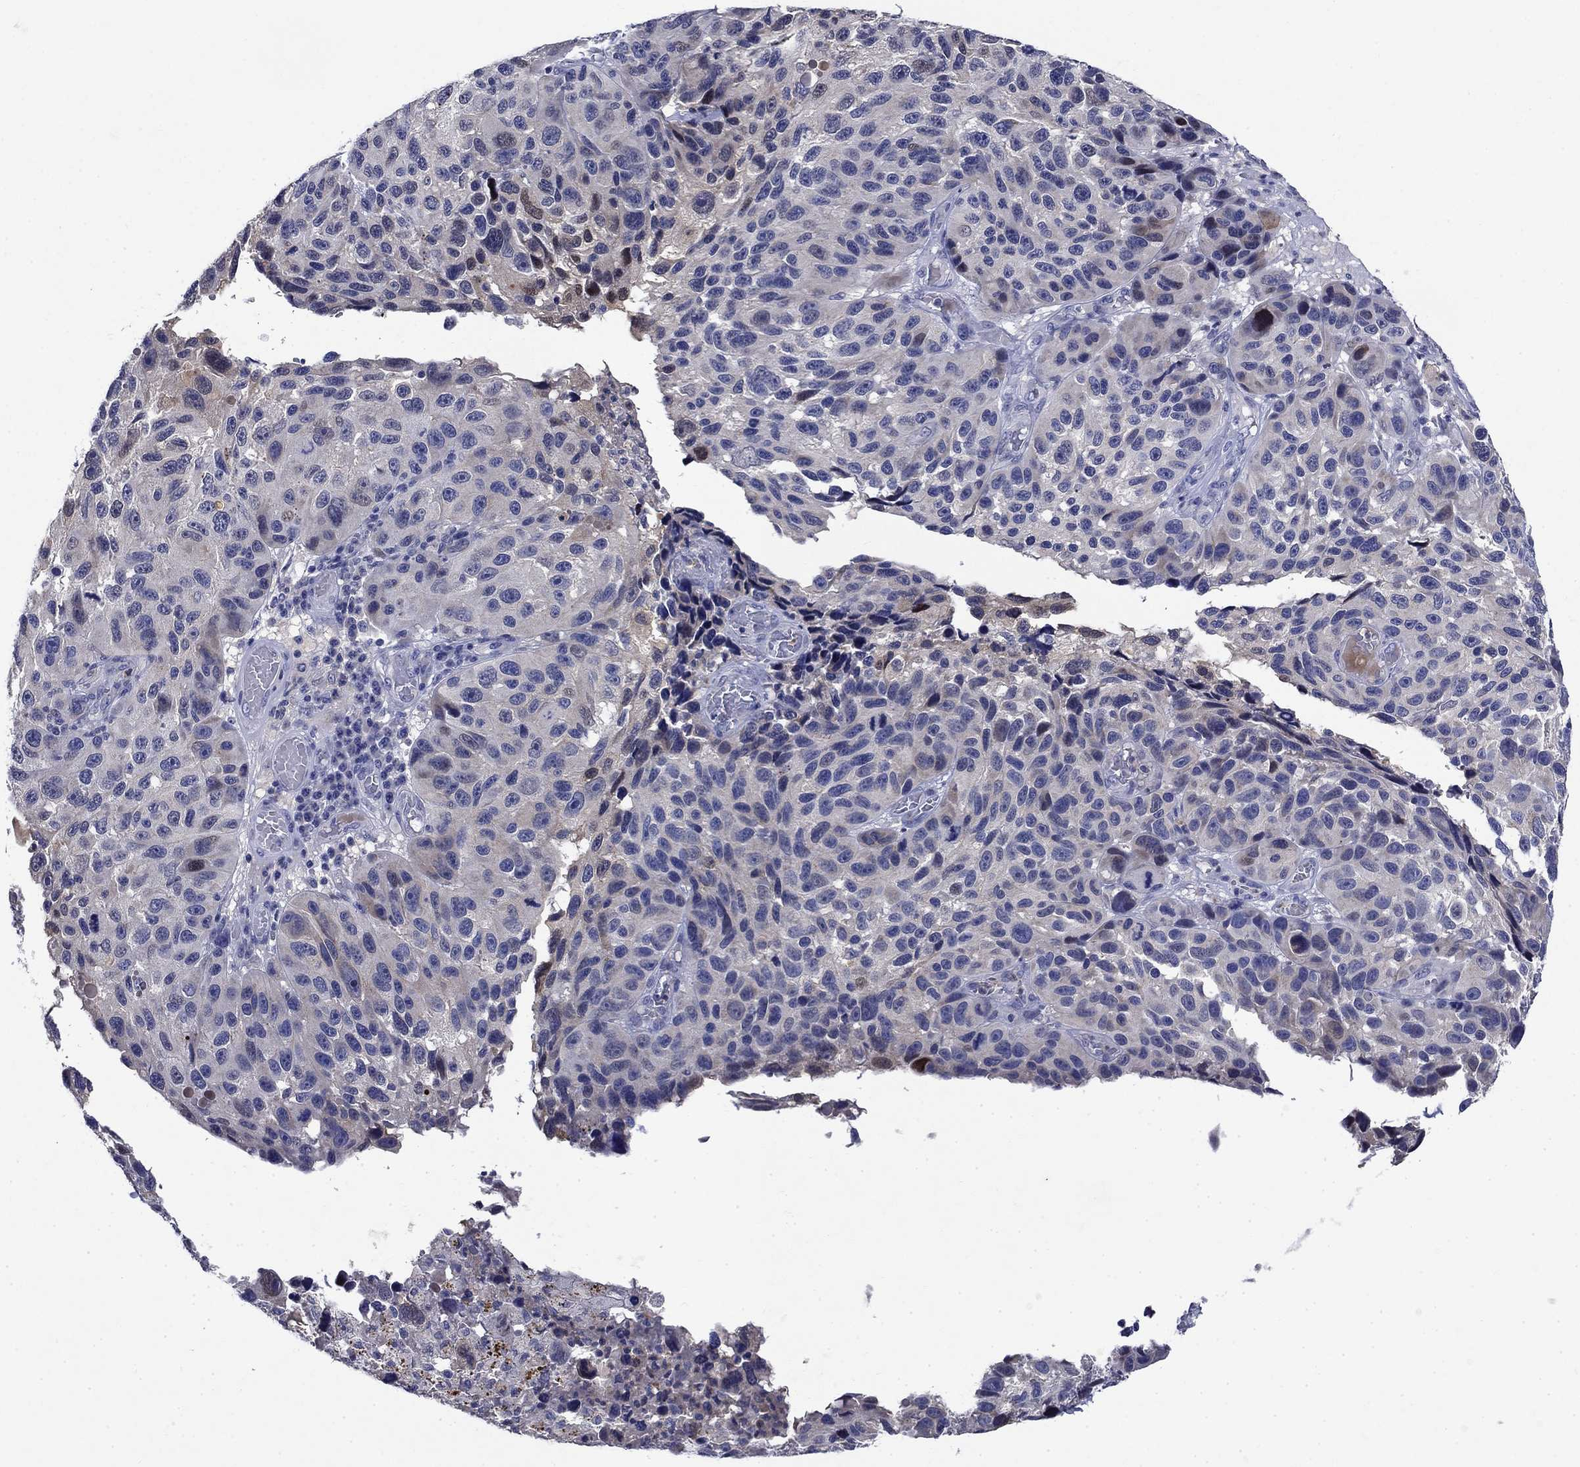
{"staining": {"intensity": "negative", "quantity": "none", "location": "none"}, "tissue": "melanoma", "cell_type": "Tumor cells", "image_type": "cancer", "snomed": [{"axis": "morphology", "description": "Malignant melanoma, NOS"}, {"axis": "topography", "description": "Skin"}], "caption": "This photomicrograph is of melanoma stained with immunohistochemistry (IHC) to label a protein in brown with the nuclei are counter-stained blue. There is no staining in tumor cells.", "gene": "STAB2", "patient": {"sex": "male", "age": 53}}